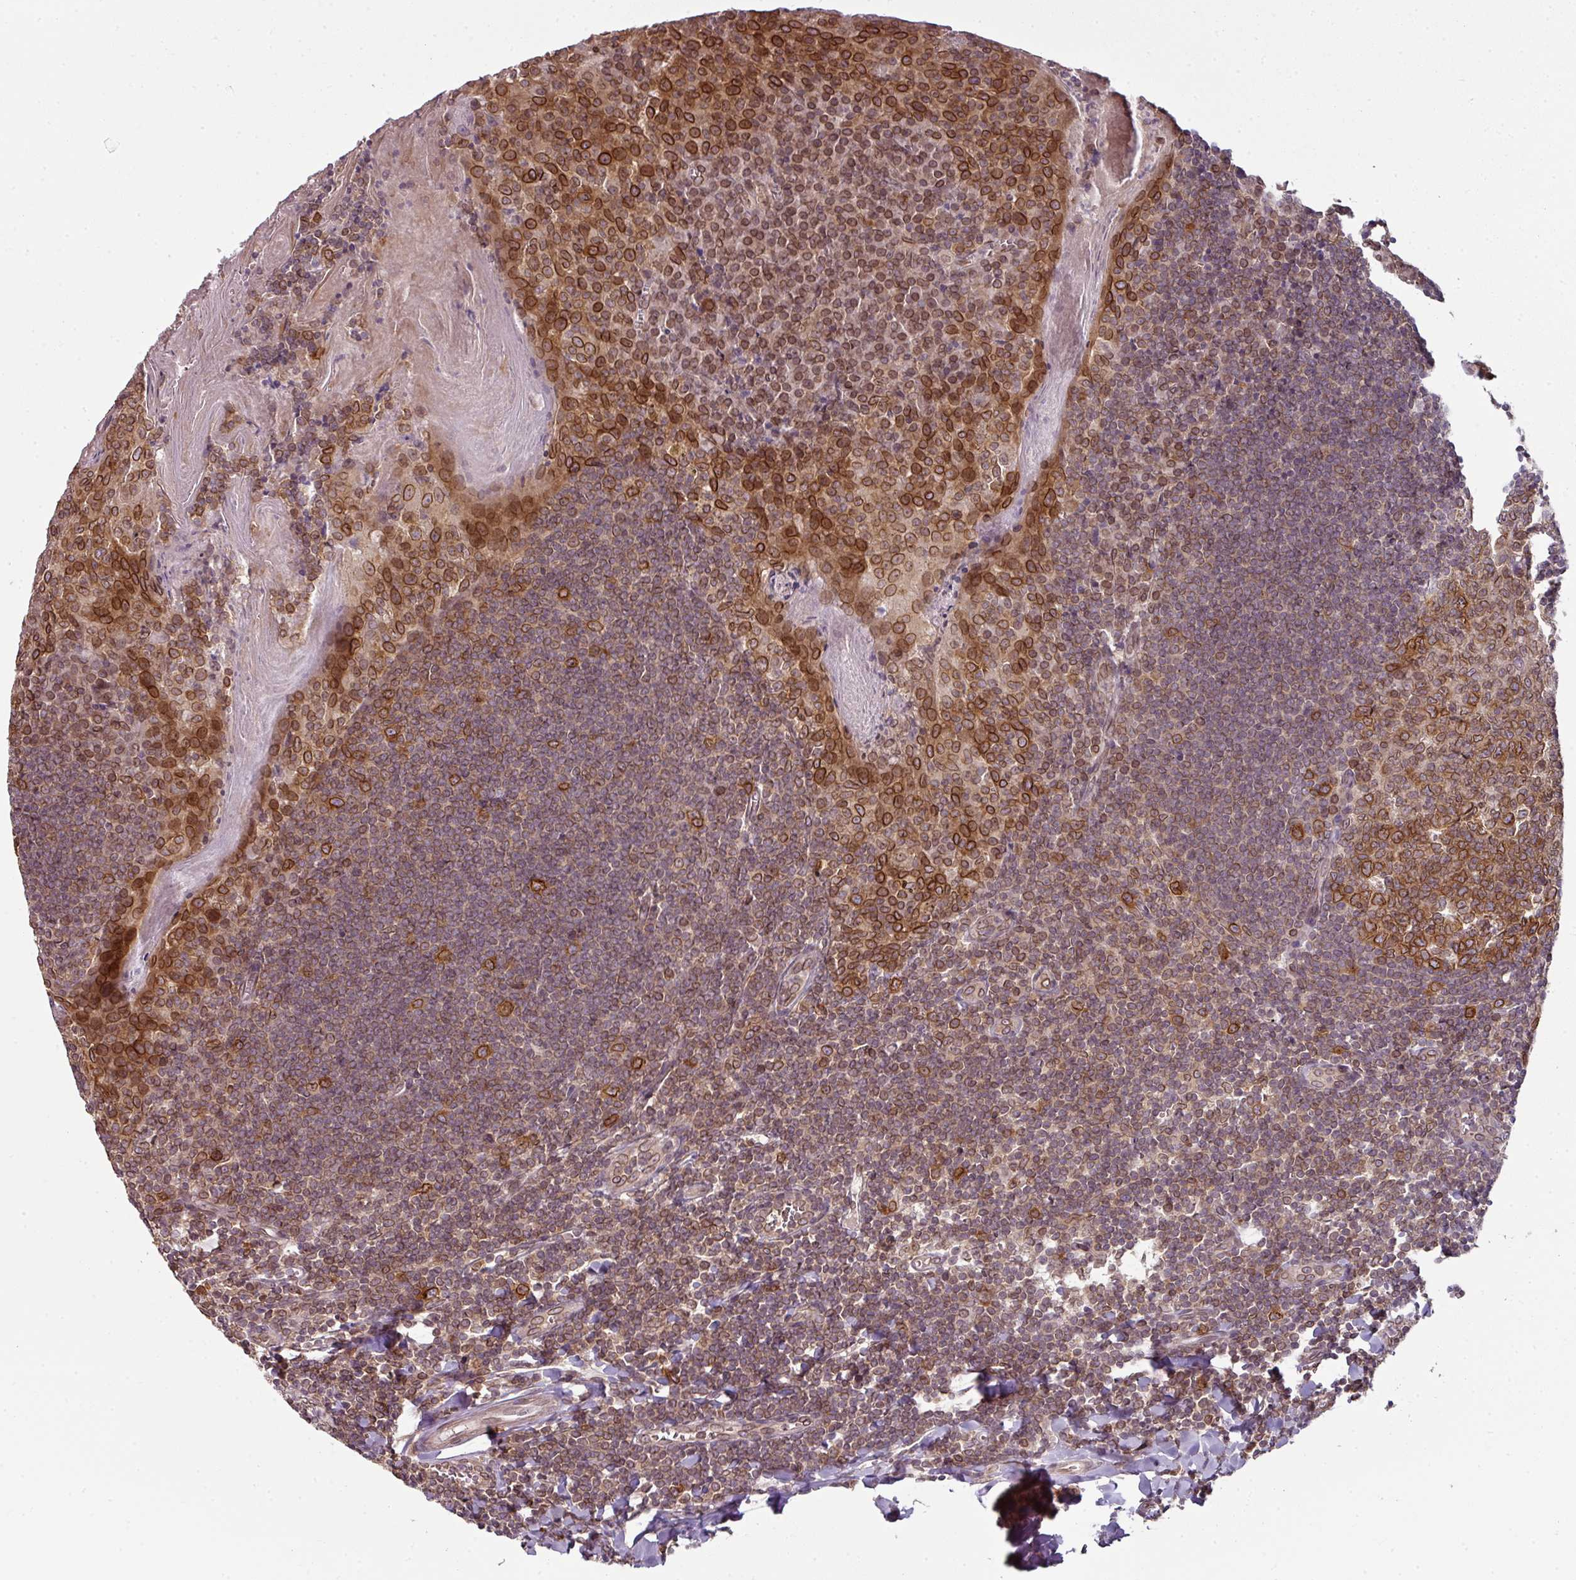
{"staining": {"intensity": "strong", "quantity": ">75%", "location": "cytoplasmic/membranous,nuclear"}, "tissue": "tonsil", "cell_type": "Germinal center cells", "image_type": "normal", "snomed": [{"axis": "morphology", "description": "Normal tissue, NOS"}, {"axis": "topography", "description": "Tonsil"}], "caption": "Protein expression analysis of normal human tonsil reveals strong cytoplasmic/membranous,nuclear staining in approximately >75% of germinal center cells. (brown staining indicates protein expression, while blue staining denotes nuclei).", "gene": "RANGAP1", "patient": {"sex": "male", "age": 27}}